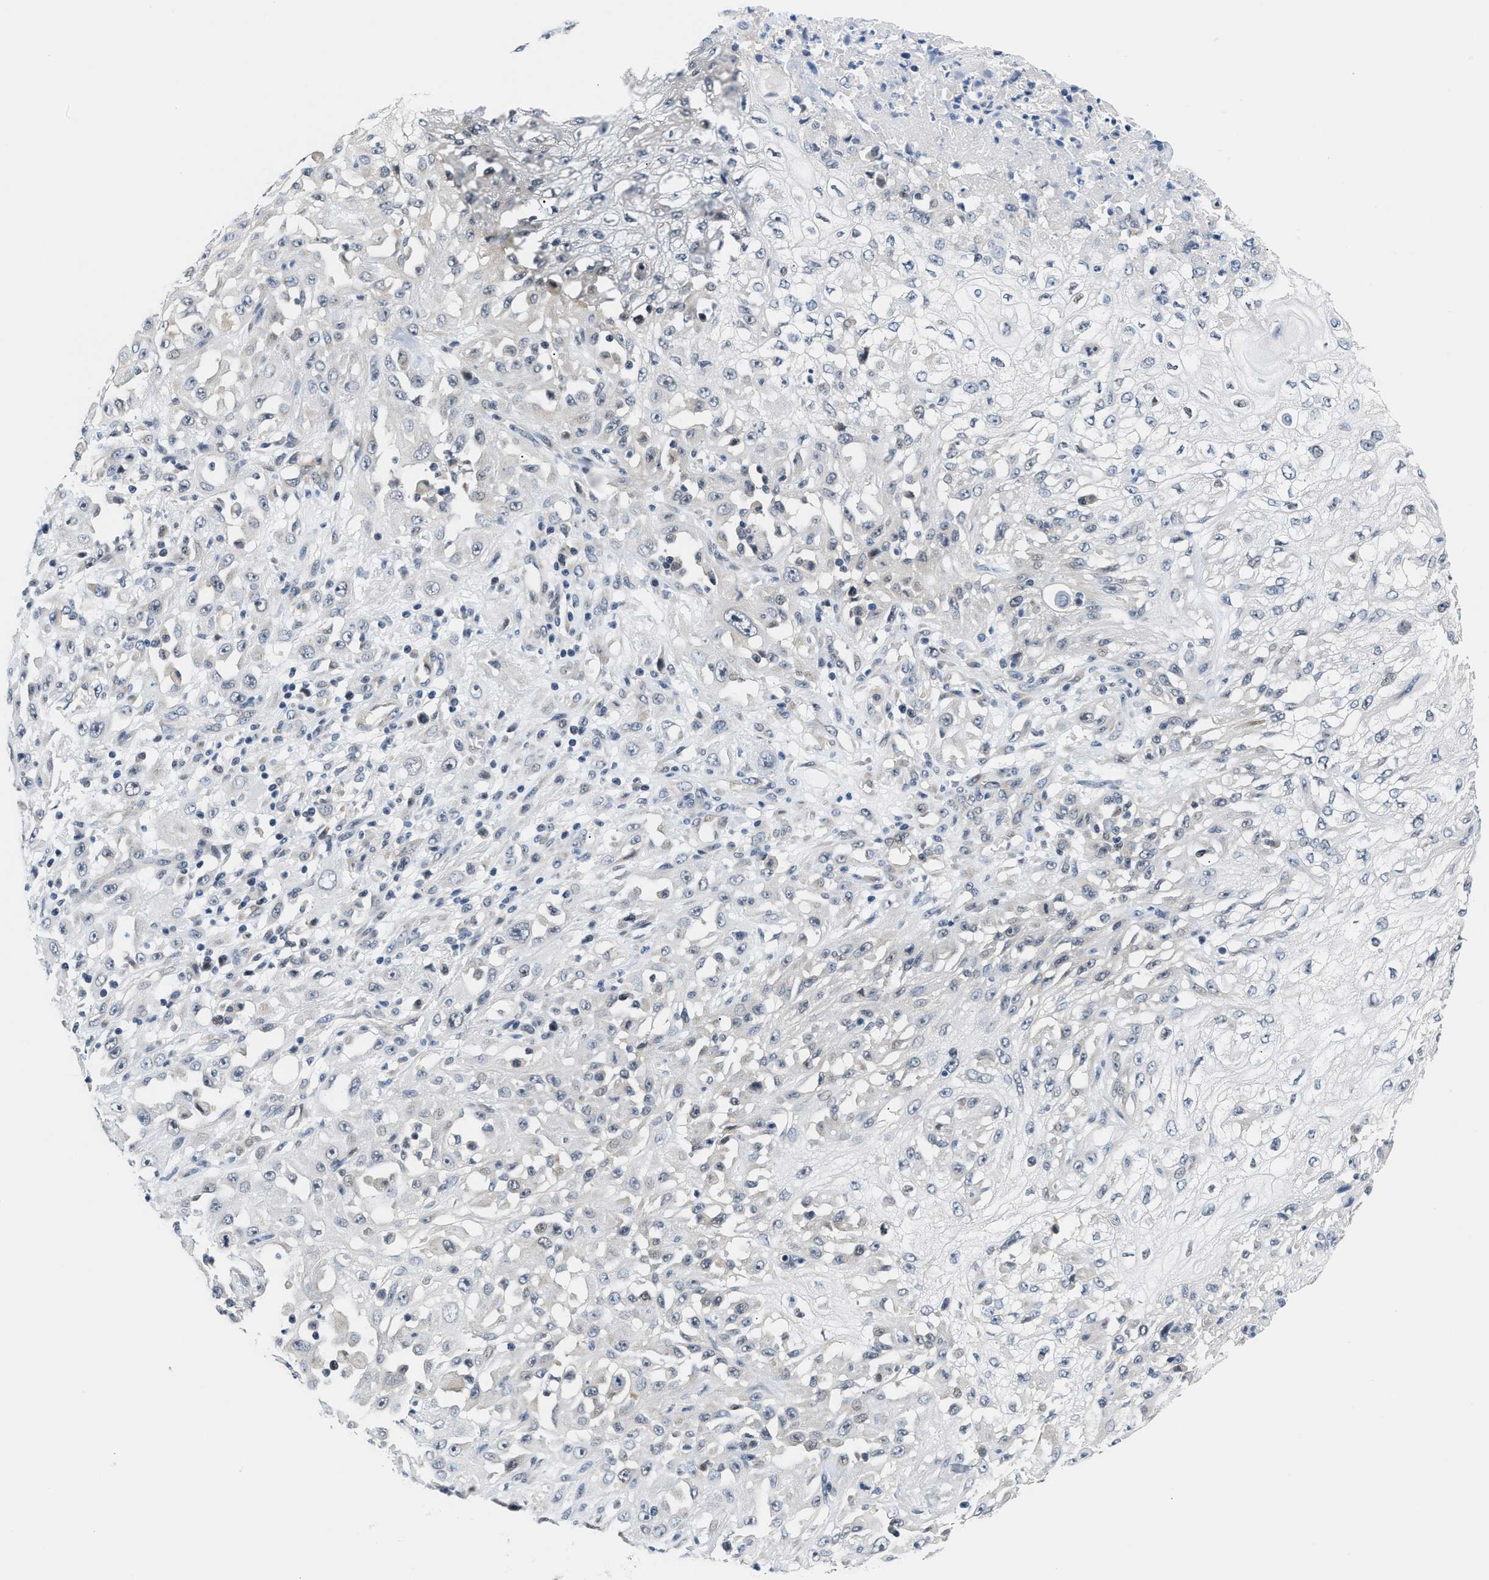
{"staining": {"intensity": "negative", "quantity": "none", "location": "none"}, "tissue": "skin cancer", "cell_type": "Tumor cells", "image_type": "cancer", "snomed": [{"axis": "morphology", "description": "Squamous cell carcinoma, NOS"}, {"axis": "morphology", "description": "Squamous cell carcinoma, metastatic, NOS"}, {"axis": "topography", "description": "Skin"}, {"axis": "topography", "description": "Lymph node"}], "caption": "This is an immunohistochemistry (IHC) photomicrograph of squamous cell carcinoma (skin). There is no expression in tumor cells.", "gene": "CLGN", "patient": {"sex": "male", "age": 75}}